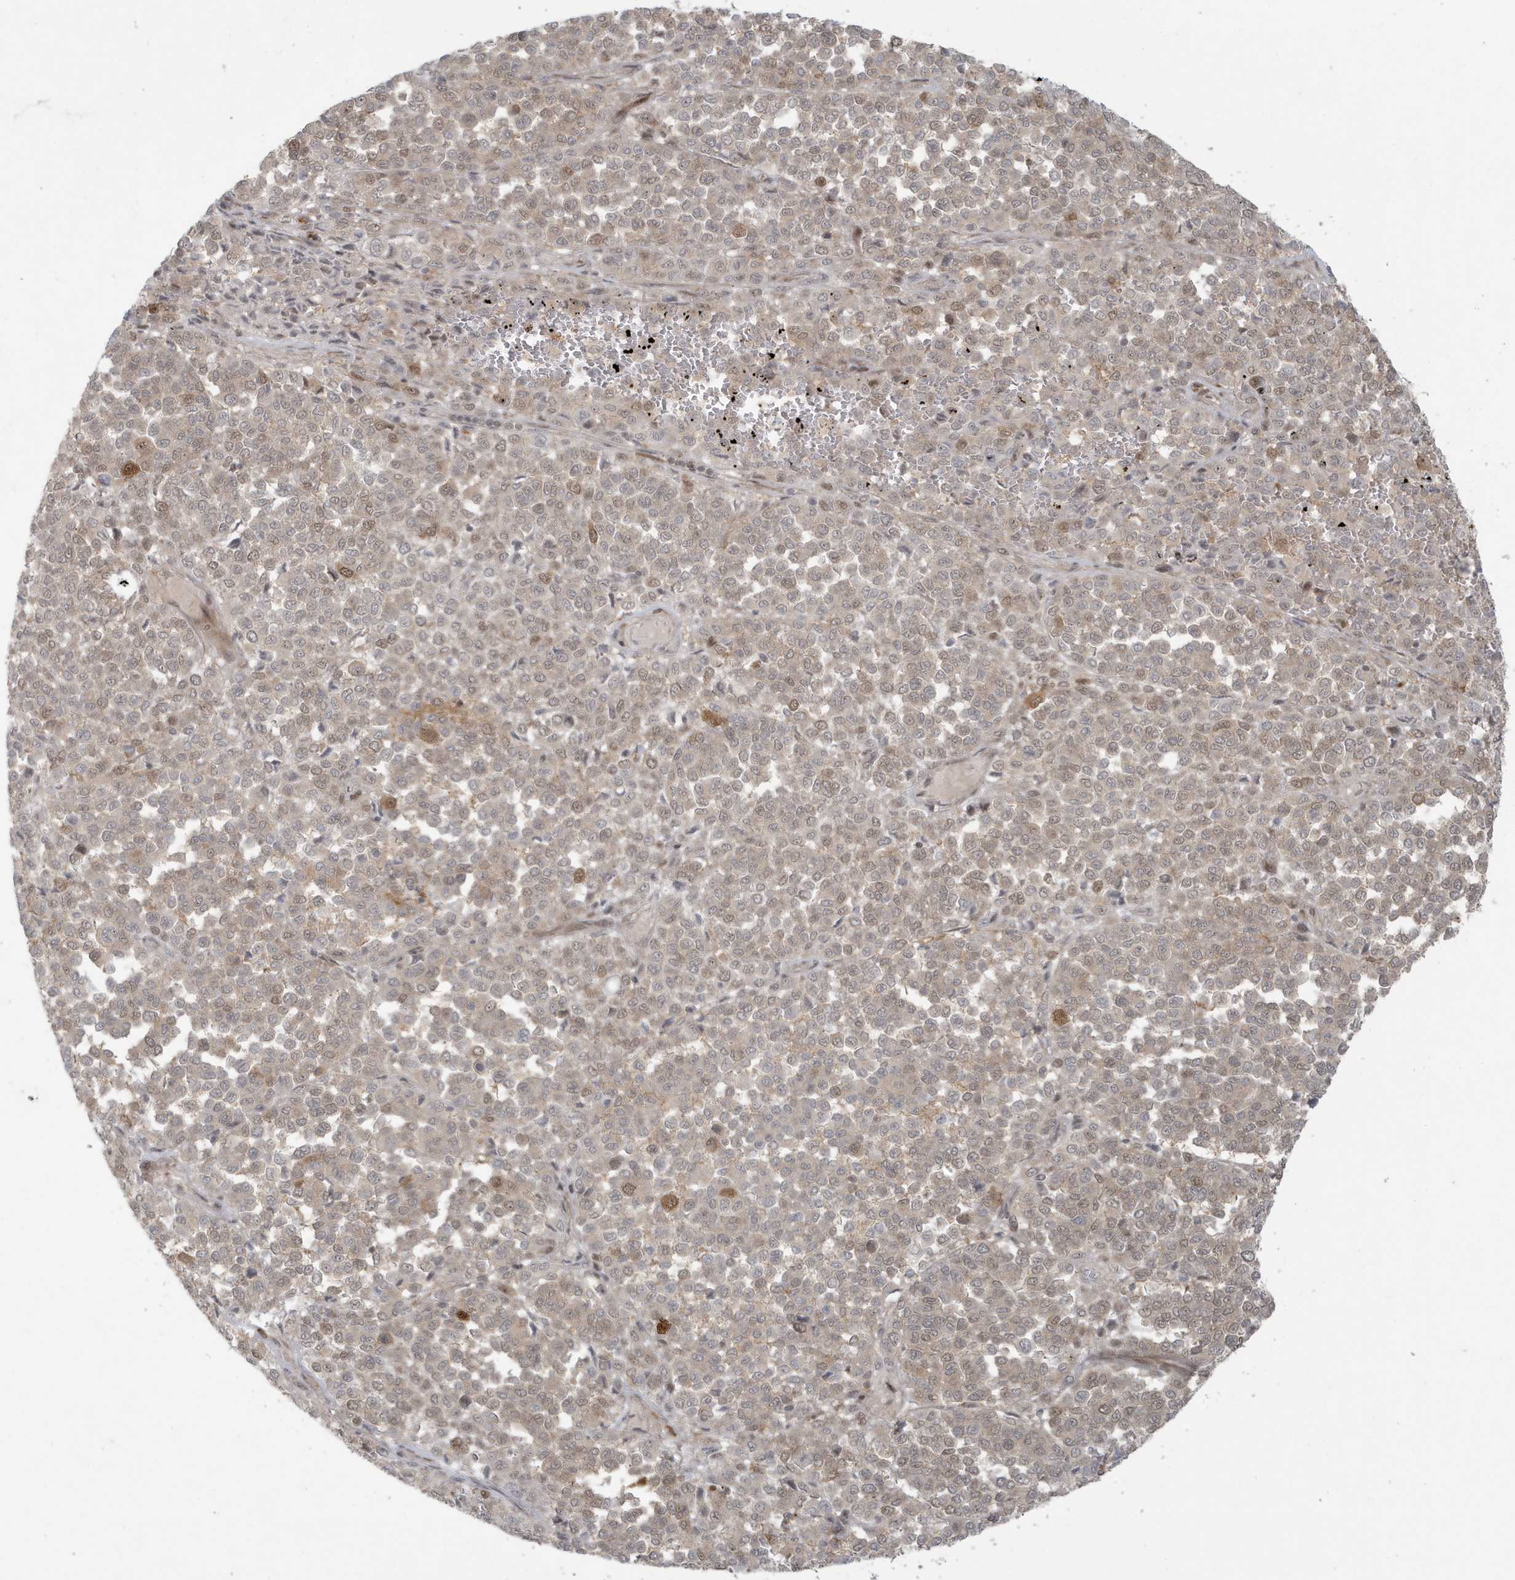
{"staining": {"intensity": "weak", "quantity": ">75%", "location": "cytoplasmic/membranous,nuclear"}, "tissue": "melanoma", "cell_type": "Tumor cells", "image_type": "cancer", "snomed": [{"axis": "morphology", "description": "Malignant melanoma, Metastatic site"}, {"axis": "topography", "description": "Pancreas"}], "caption": "A micrograph of melanoma stained for a protein displays weak cytoplasmic/membranous and nuclear brown staining in tumor cells.", "gene": "C1orf52", "patient": {"sex": "female", "age": 30}}